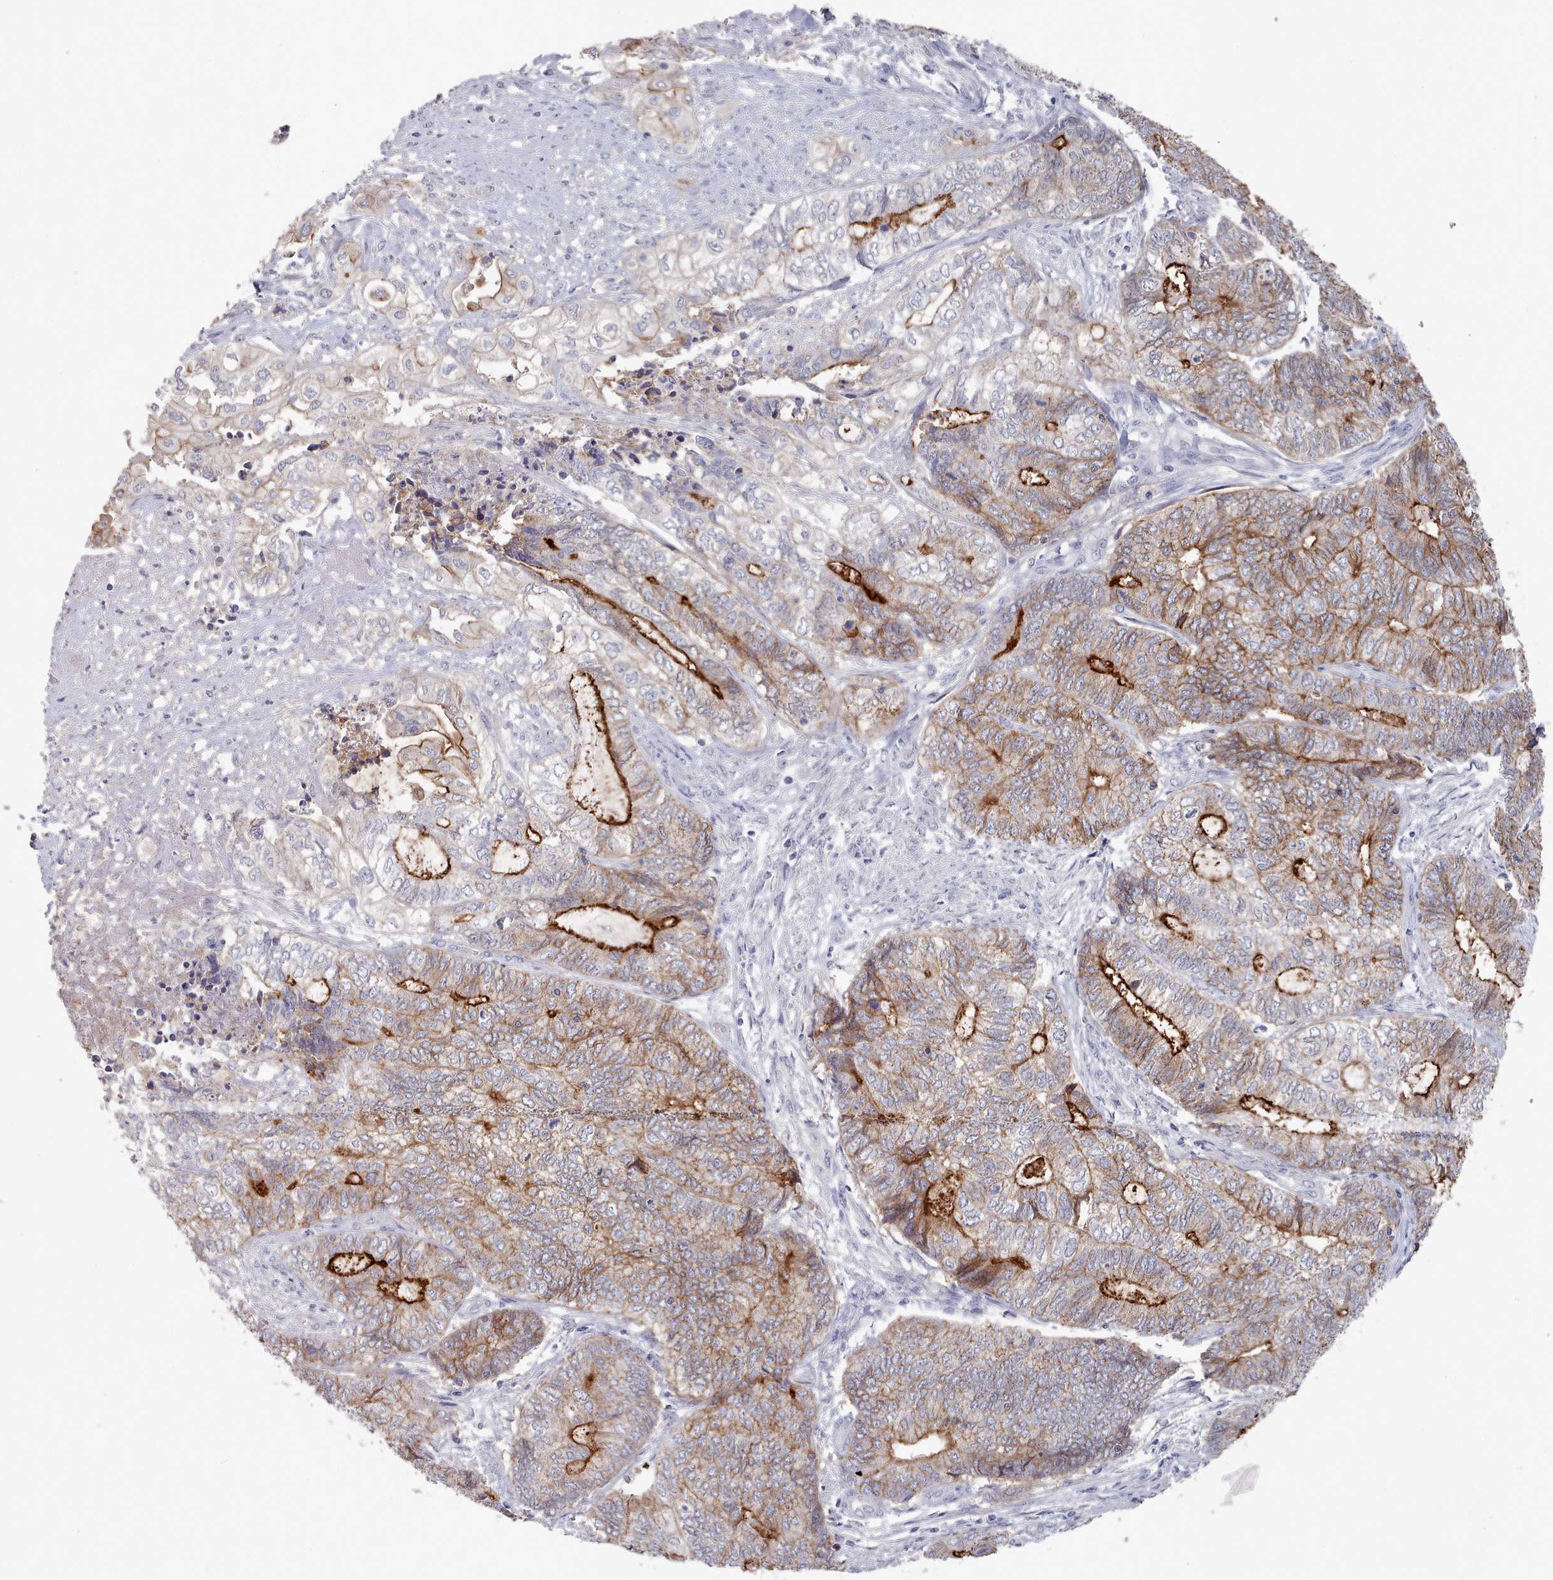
{"staining": {"intensity": "strong", "quantity": "25%-75%", "location": "cytoplasmic/membranous"}, "tissue": "endometrial cancer", "cell_type": "Tumor cells", "image_type": "cancer", "snomed": [{"axis": "morphology", "description": "Adenocarcinoma, NOS"}, {"axis": "topography", "description": "Uterus"}, {"axis": "topography", "description": "Endometrium"}], "caption": "Adenocarcinoma (endometrial) was stained to show a protein in brown. There is high levels of strong cytoplasmic/membranous expression in approximately 25%-75% of tumor cells. (DAB = brown stain, brightfield microscopy at high magnification).", "gene": "PROM2", "patient": {"sex": "female", "age": 70}}